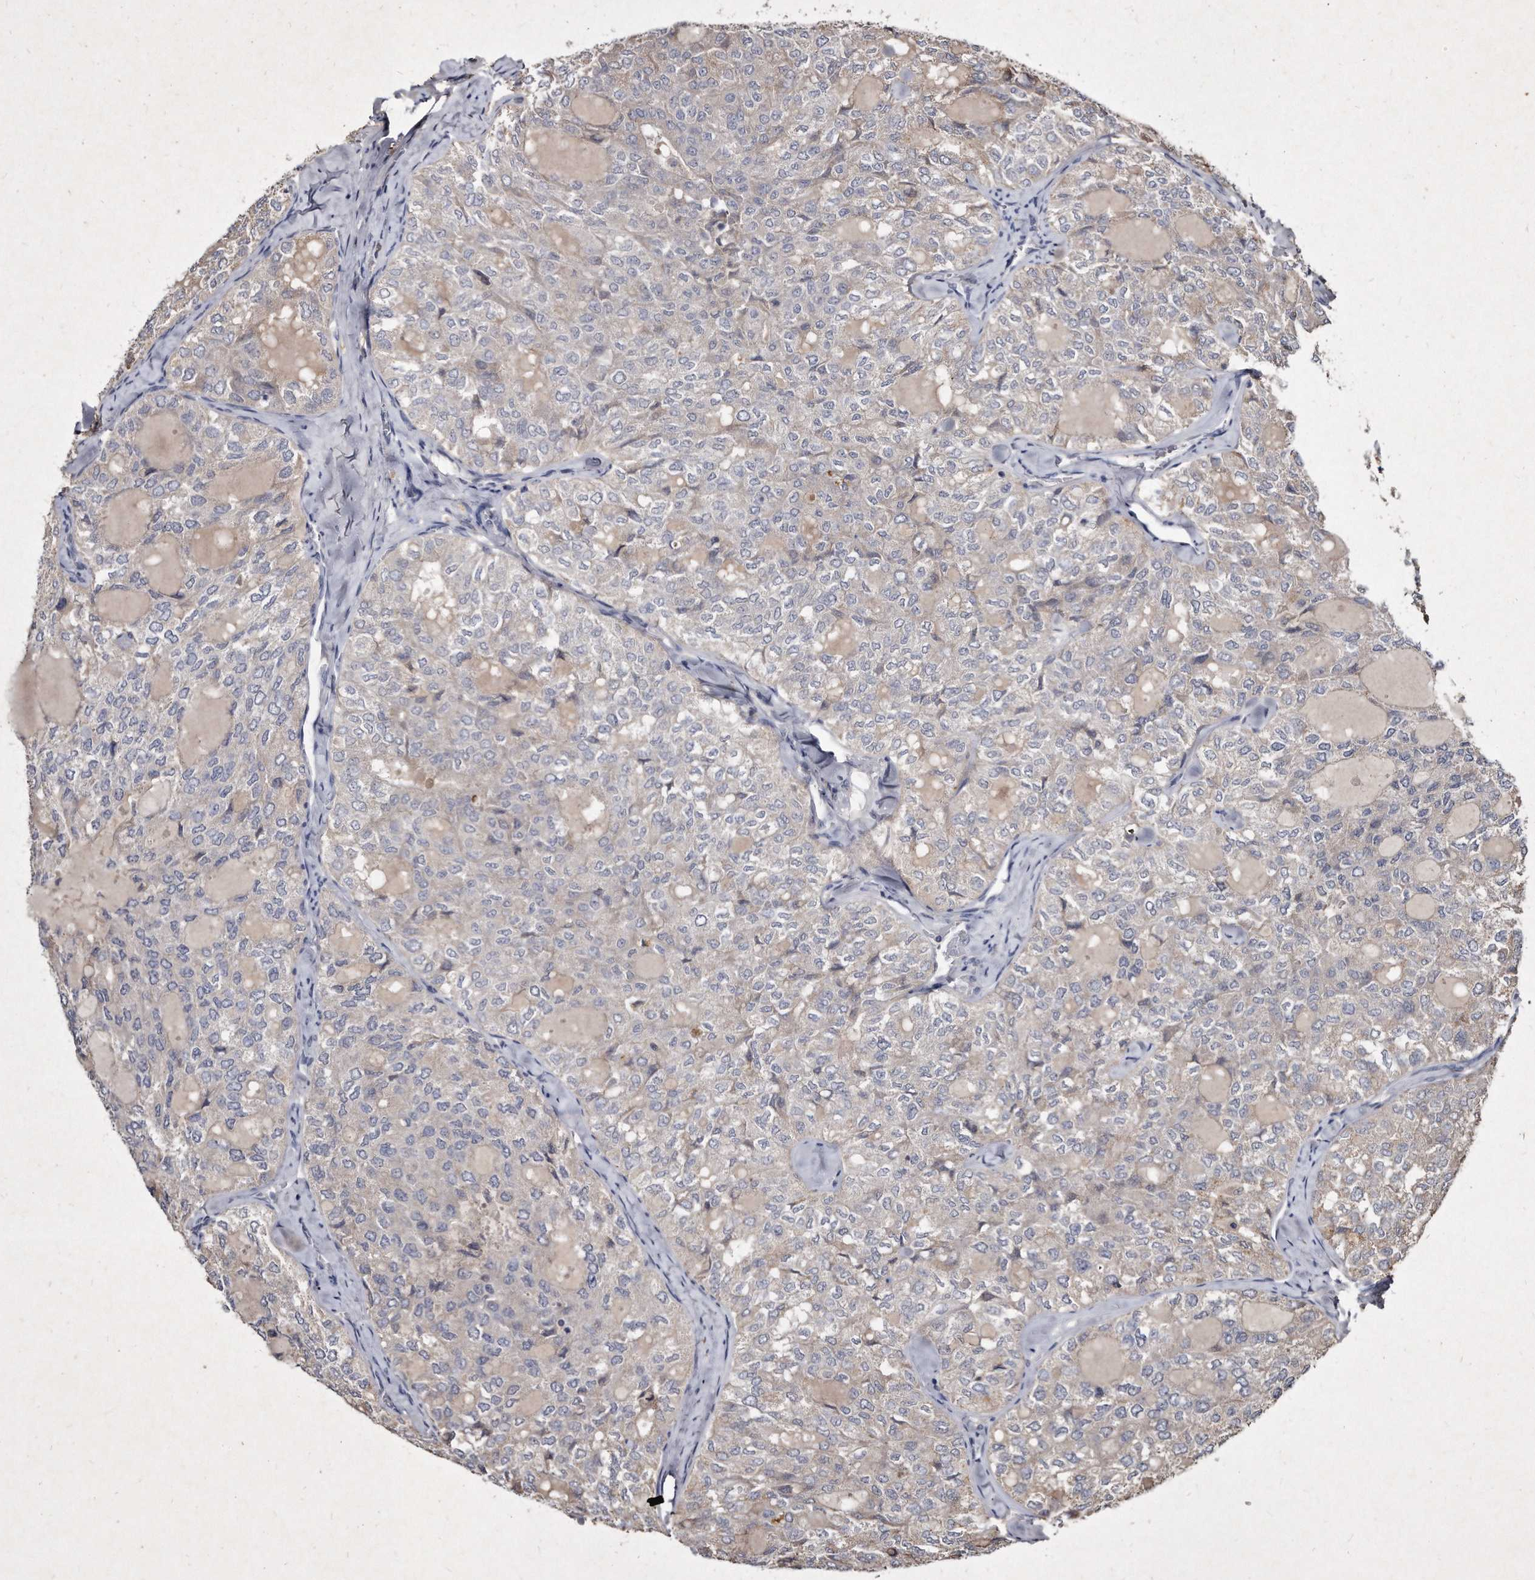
{"staining": {"intensity": "negative", "quantity": "none", "location": "none"}, "tissue": "thyroid cancer", "cell_type": "Tumor cells", "image_type": "cancer", "snomed": [{"axis": "morphology", "description": "Follicular adenoma carcinoma, NOS"}, {"axis": "topography", "description": "Thyroid gland"}], "caption": "IHC image of neoplastic tissue: human follicular adenoma carcinoma (thyroid) stained with DAB (3,3'-diaminobenzidine) shows no significant protein positivity in tumor cells. (Brightfield microscopy of DAB (3,3'-diaminobenzidine) immunohistochemistry at high magnification).", "gene": "KLHDC3", "patient": {"sex": "male", "age": 75}}